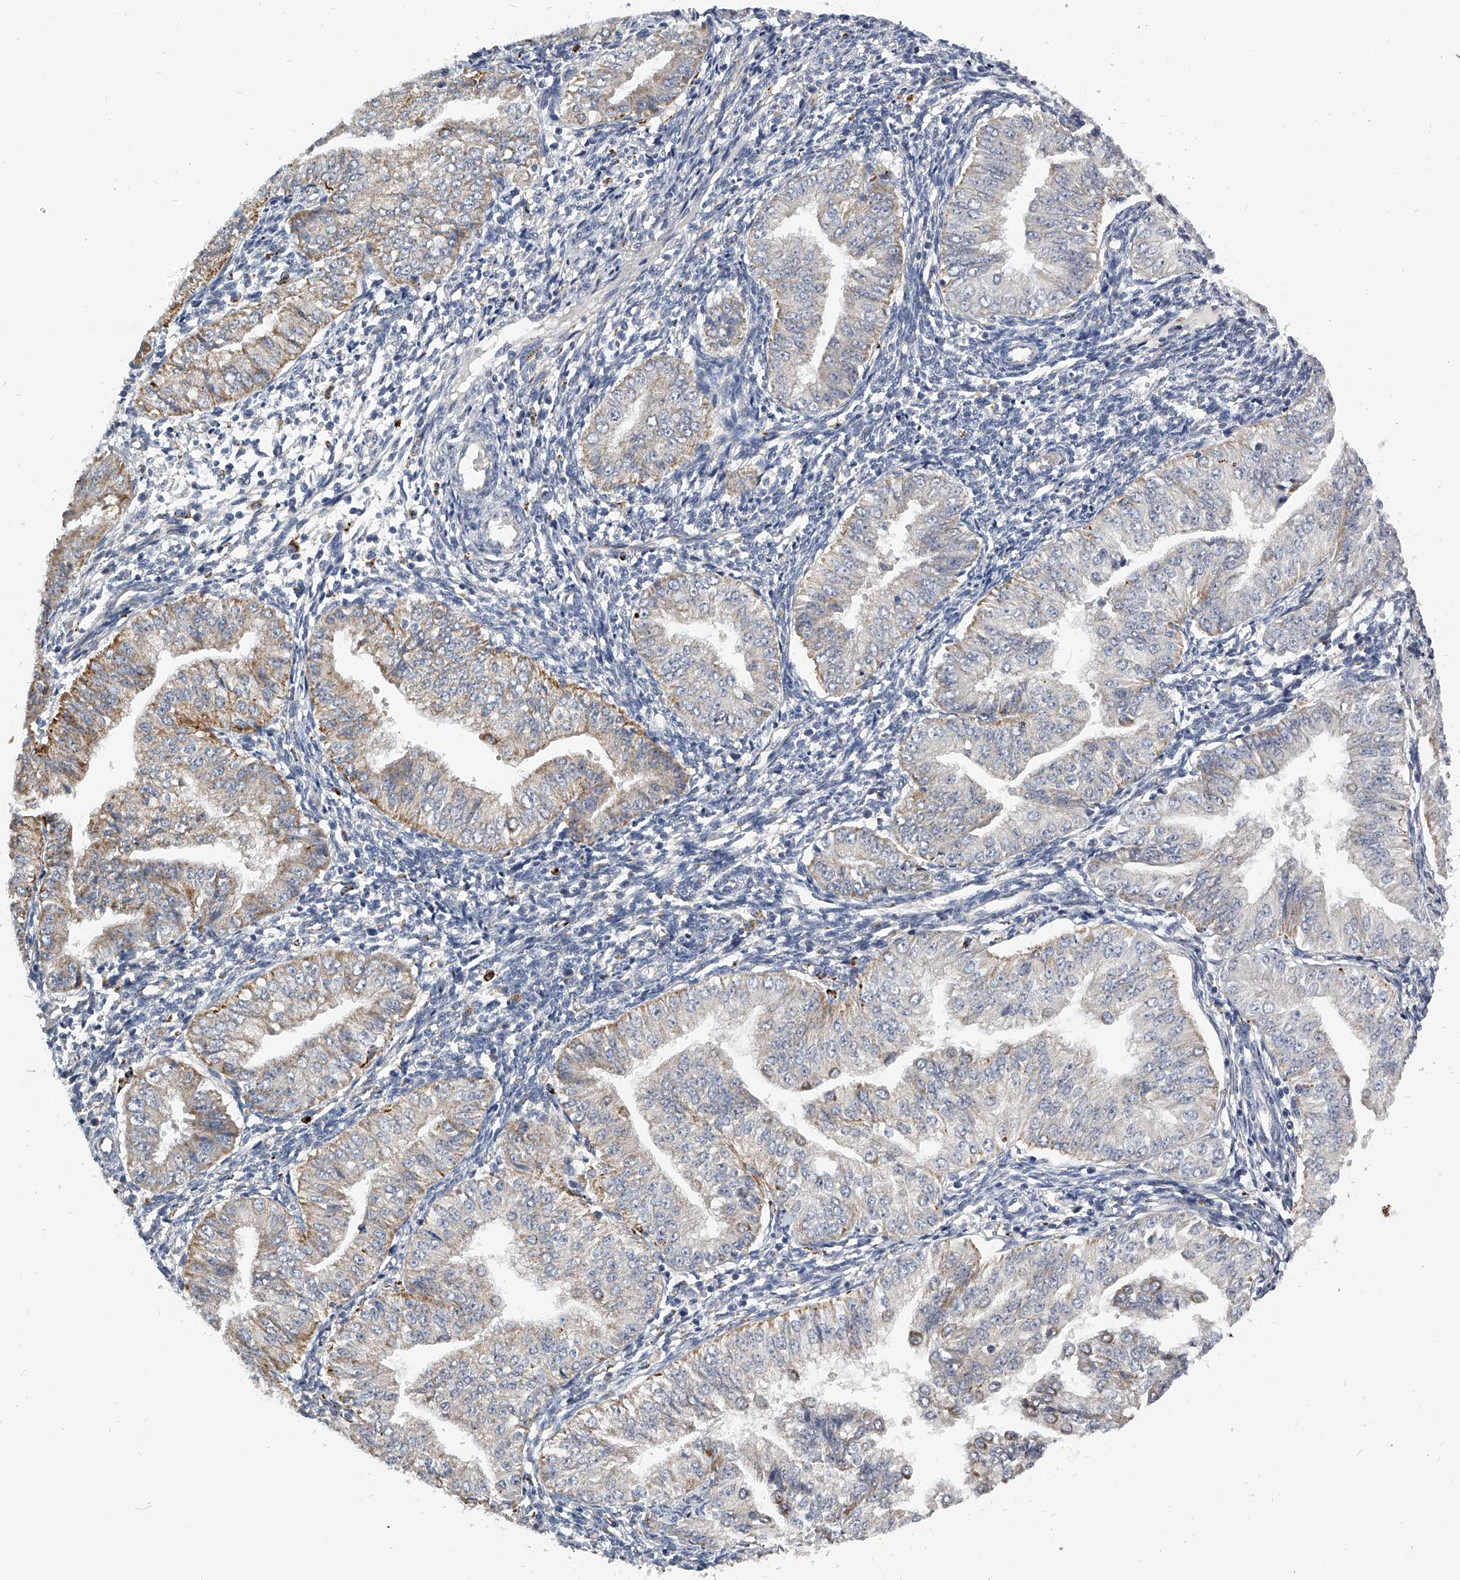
{"staining": {"intensity": "weak", "quantity": "<25%", "location": "cytoplasmic/membranous"}, "tissue": "endometrial cancer", "cell_type": "Tumor cells", "image_type": "cancer", "snomed": [{"axis": "morphology", "description": "Normal tissue, NOS"}, {"axis": "morphology", "description": "Adenocarcinoma, NOS"}, {"axis": "topography", "description": "Endometrium"}], "caption": "Tumor cells show no significant protein positivity in adenocarcinoma (endometrial).", "gene": "KLHL7", "patient": {"sex": "female", "age": 53}}